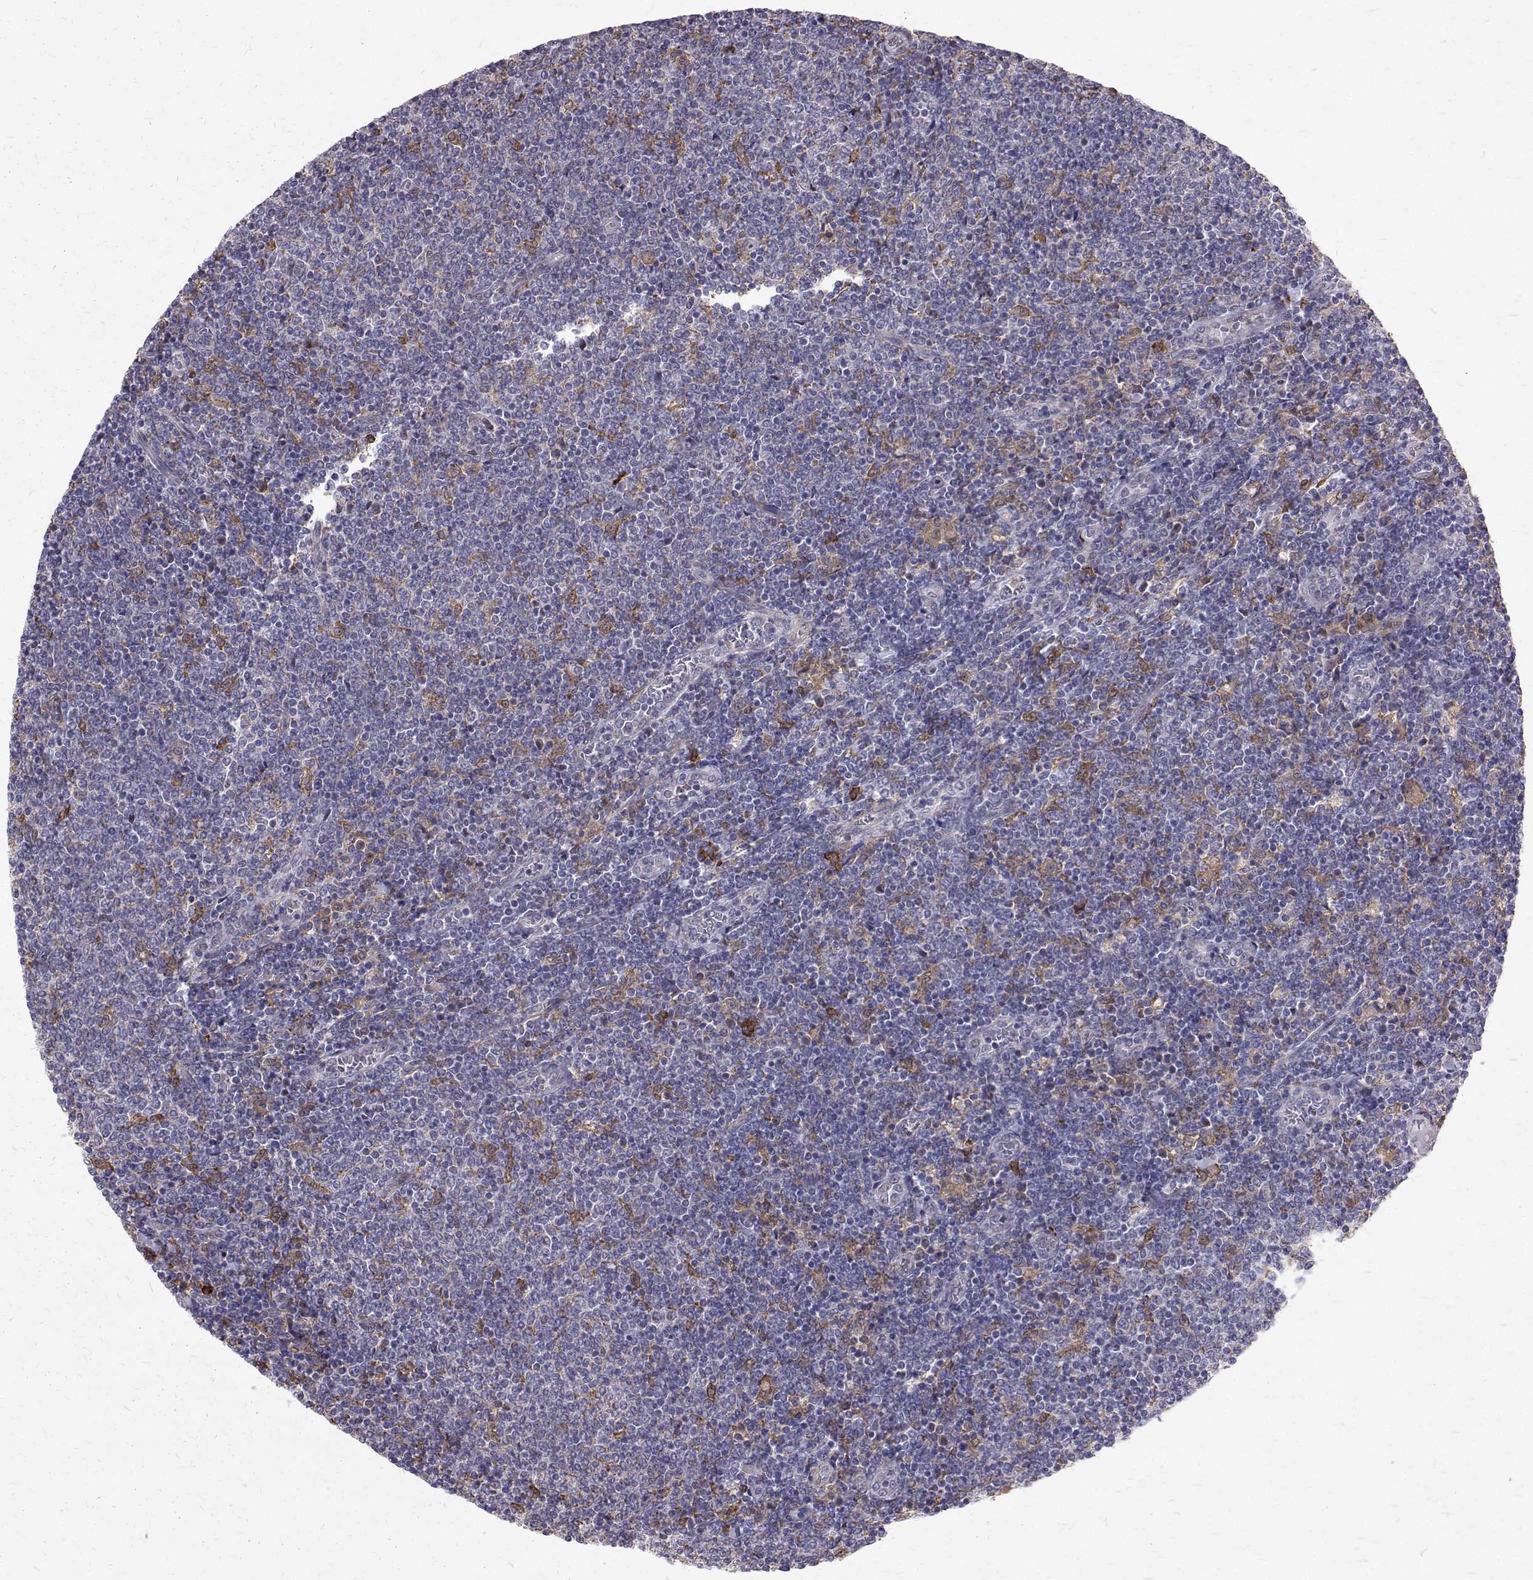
{"staining": {"intensity": "negative", "quantity": "none", "location": "none"}, "tissue": "lymphoma", "cell_type": "Tumor cells", "image_type": "cancer", "snomed": [{"axis": "morphology", "description": "Malignant lymphoma, non-Hodgkin's type, Low grade"}, {"axis": "topography", "description": "Lymph node"}], "caption": "Immunohistochemistry histopathology image of neoplastic tissue: human lymphoma stained with DAB exhibits no significant protein staining in tumor cells. (DAB (3,3'-diaminobenzidine) immunohistochemistry (IHC), high magnification).", "gene": "CCDC89", "patient": {"sex": "male", "age": 52}}